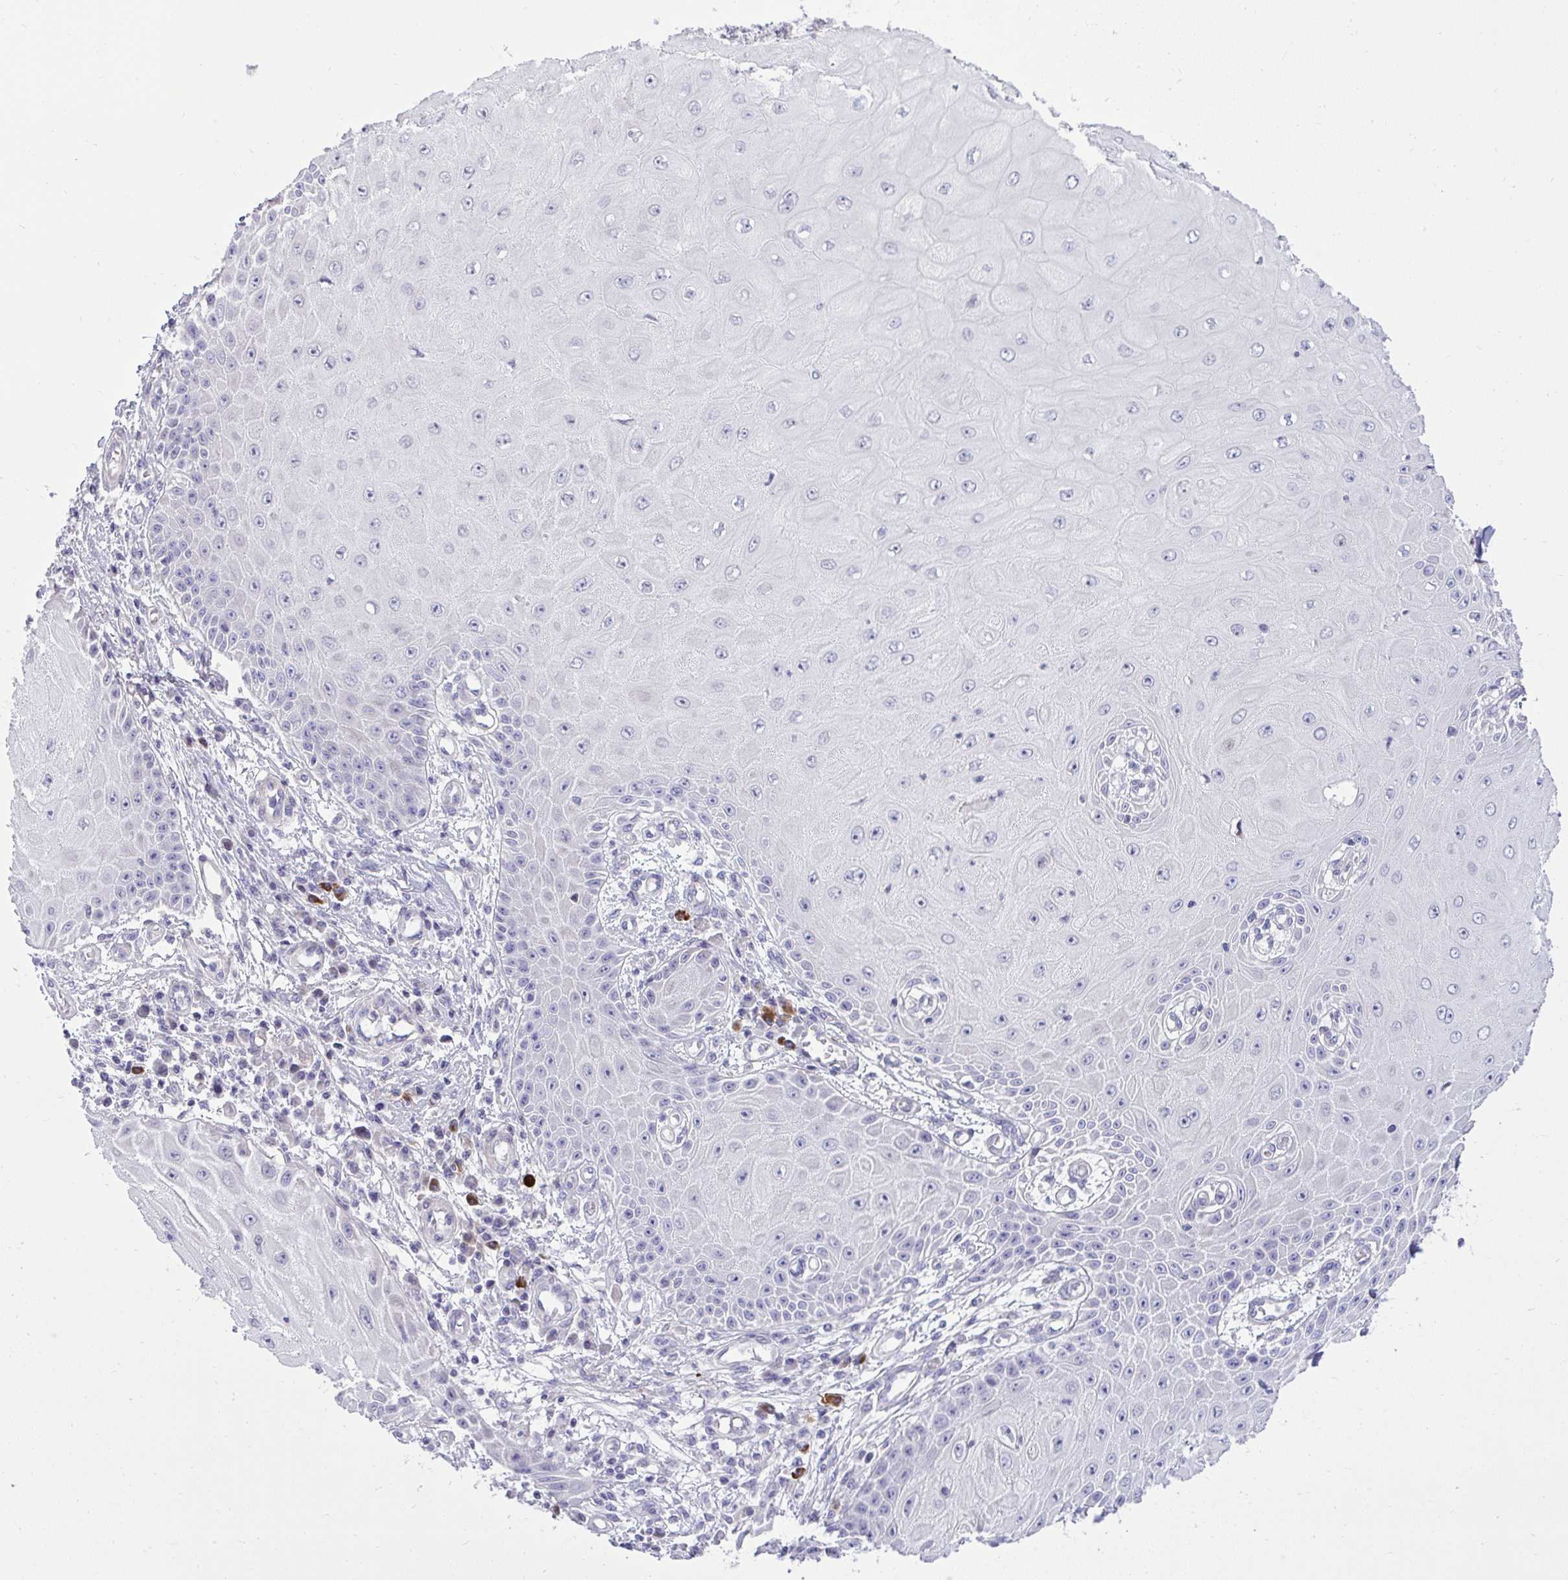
{"staining": {"intensity": "negative", "quantity": "none", "location": "none"}, "tissue": "skin cancer", "cell_type": "Tumor cells", "image_type": "cancer", "snomed": [{"axis": "morphology", "description": "Squamous cell carcinoma, NOS"}, {"axis": "topography", "description": "Skin"}, {"axis": "topography", "description": "Vulva"}], "caption": "Skin cancer was stained to show a protein in brown. There is no significant positivity in tumor cells. (DAB (3,3'-diaminobenzidine) IHC with hematoxylin counter stain).", "gene": "SPAG1", "patient": {"sex": "female", "age": 44}}